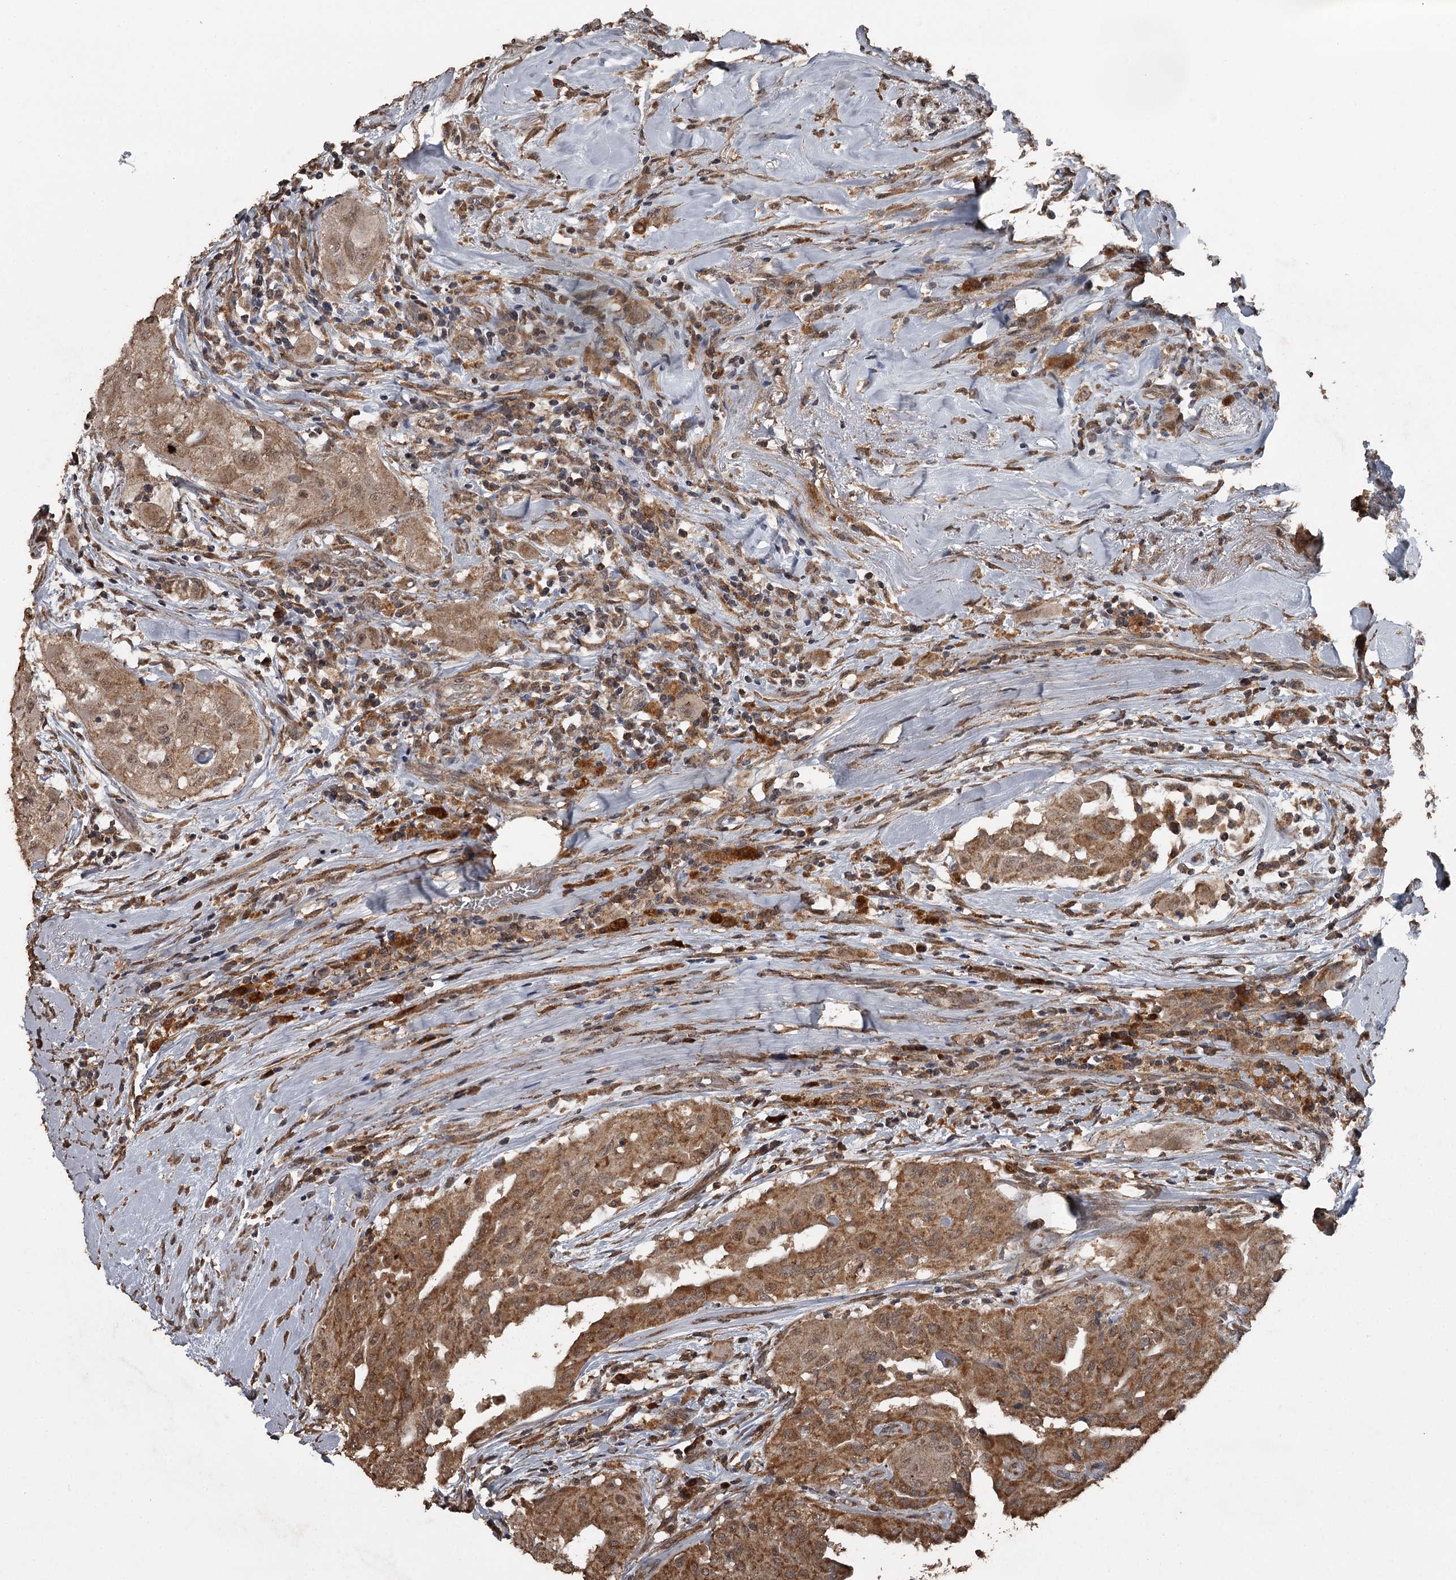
{"staining": {"intensity": "moderate", "quantity": ">75%", "location": "cytoplasmic/membranous,nuclear"}, "tissue": "thyroid cancer", "cell_type": "Tumor cells", "image_type": "cancer", "snomed": [{"axis": "morphology", "description": "Papillary adenocarcinoma, NOS"}, {"axis": "topography", "description": "Thyroid gland"}], "caption": "Brown immunohistochemical staining in human thyroid papillary adenocarcinoma displays moderate cytoplasmic/membranous and nuclear expression in about >75% of tumor cells. The staining was performed using DAB (3,3'-diaminobenzidine), with brown indicating positive protein expression. Nuclei are stained blue with hematoxylin.", "gene": "WIPI1", "patient": {"sex": "female", "age": 59}}